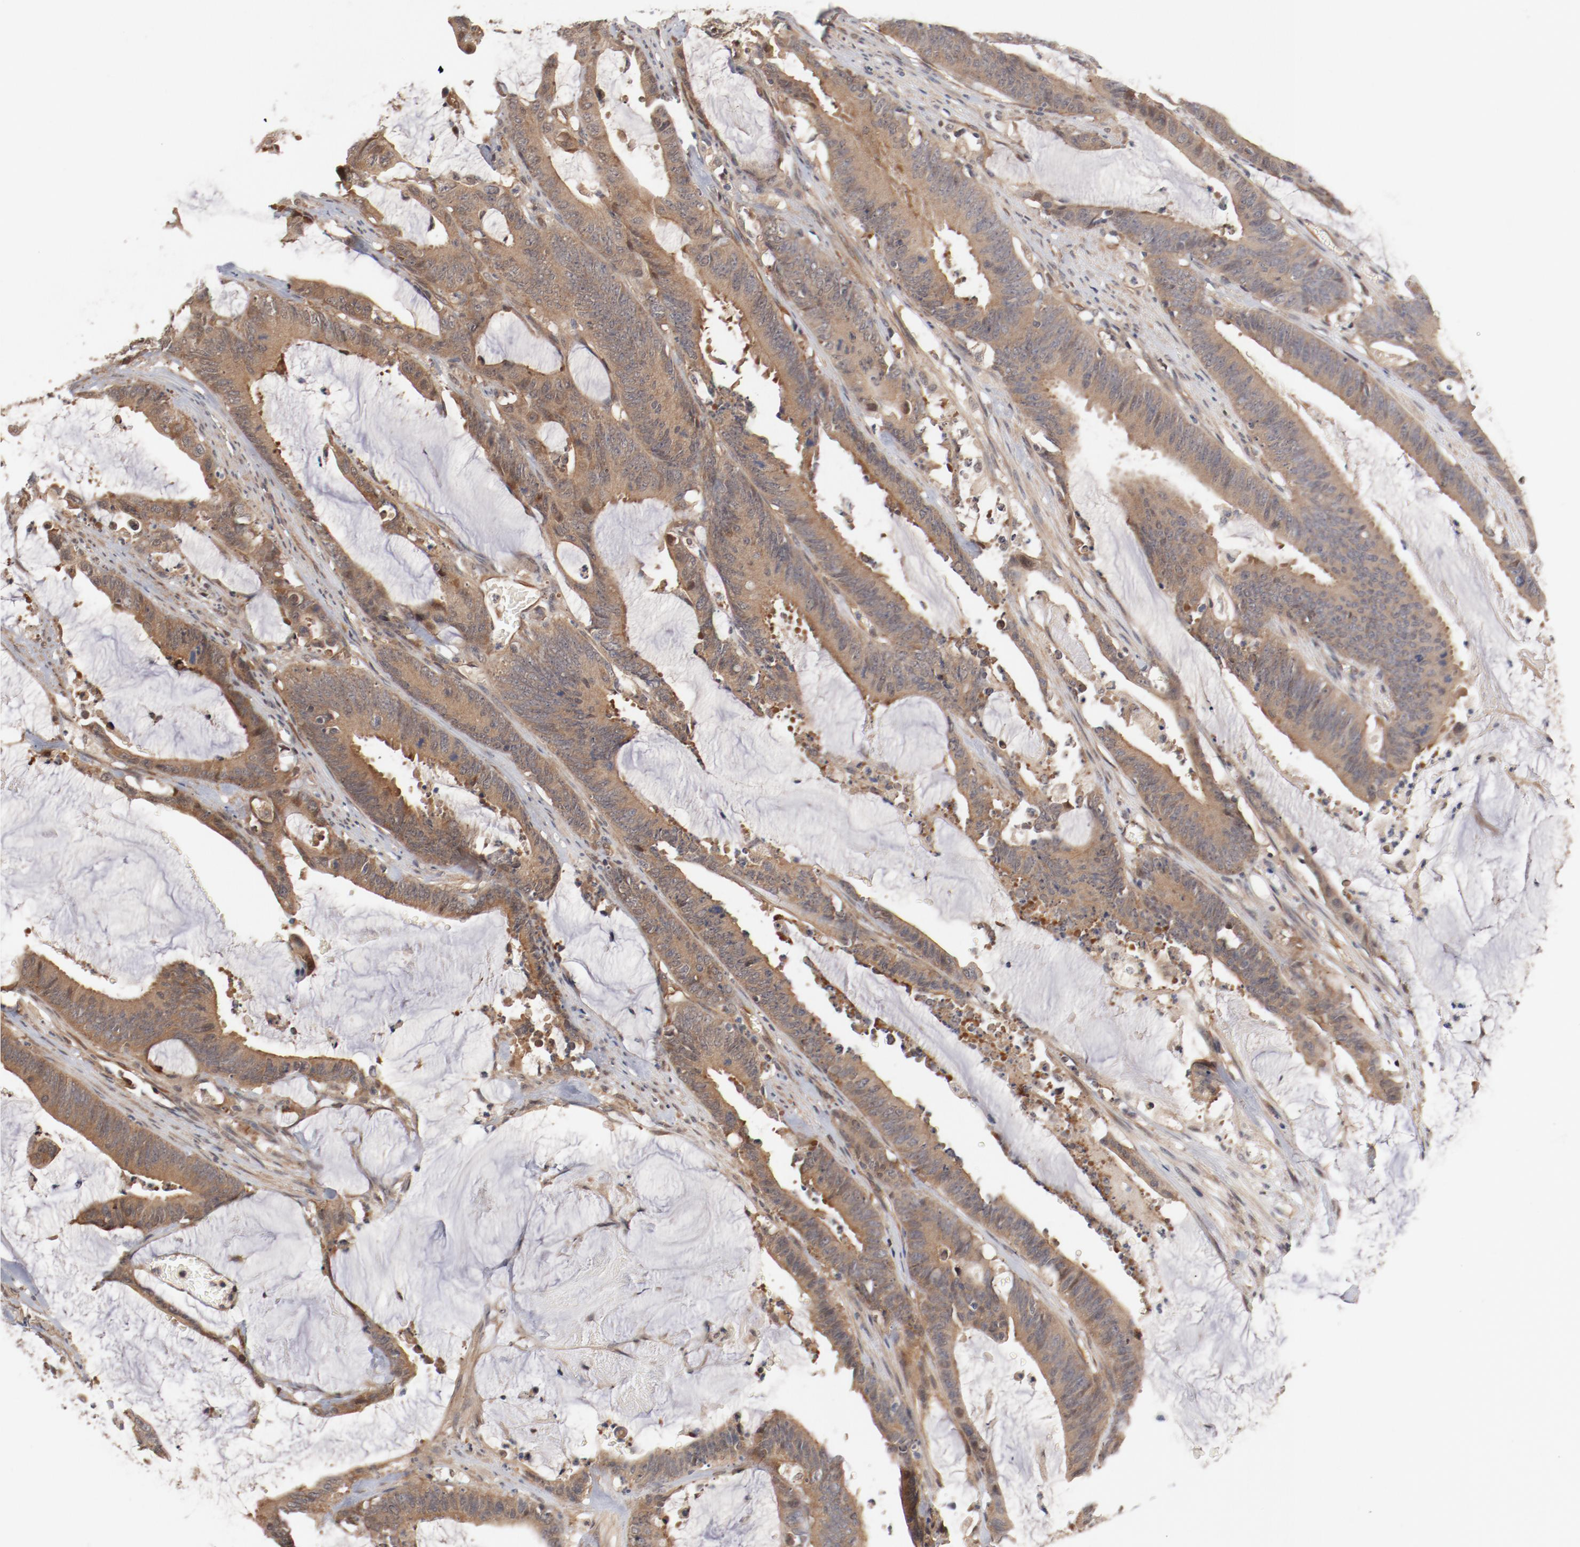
{"staining": {"intensity": "weak", "quantity": ">75%", "location": "cytoplasmic/membranous"}, "tissue": "colorectal cancer", "cell_type": "Tumor cells", "image_type": "cancer", "snomed": [{"axis": "morphology", "description": "Adenocarcinoma, NOS"}, {"axis": "topography", "description": "Rectum"}], "caption": "Colorectal adenocarcinoma stained with DAB IHC exhibits low levels of weak cytoplasmic/membranous staining in about >75% of tumor cells.", "gene": "PITPNM2", "patient": {"sex": "female", "age": 66}}